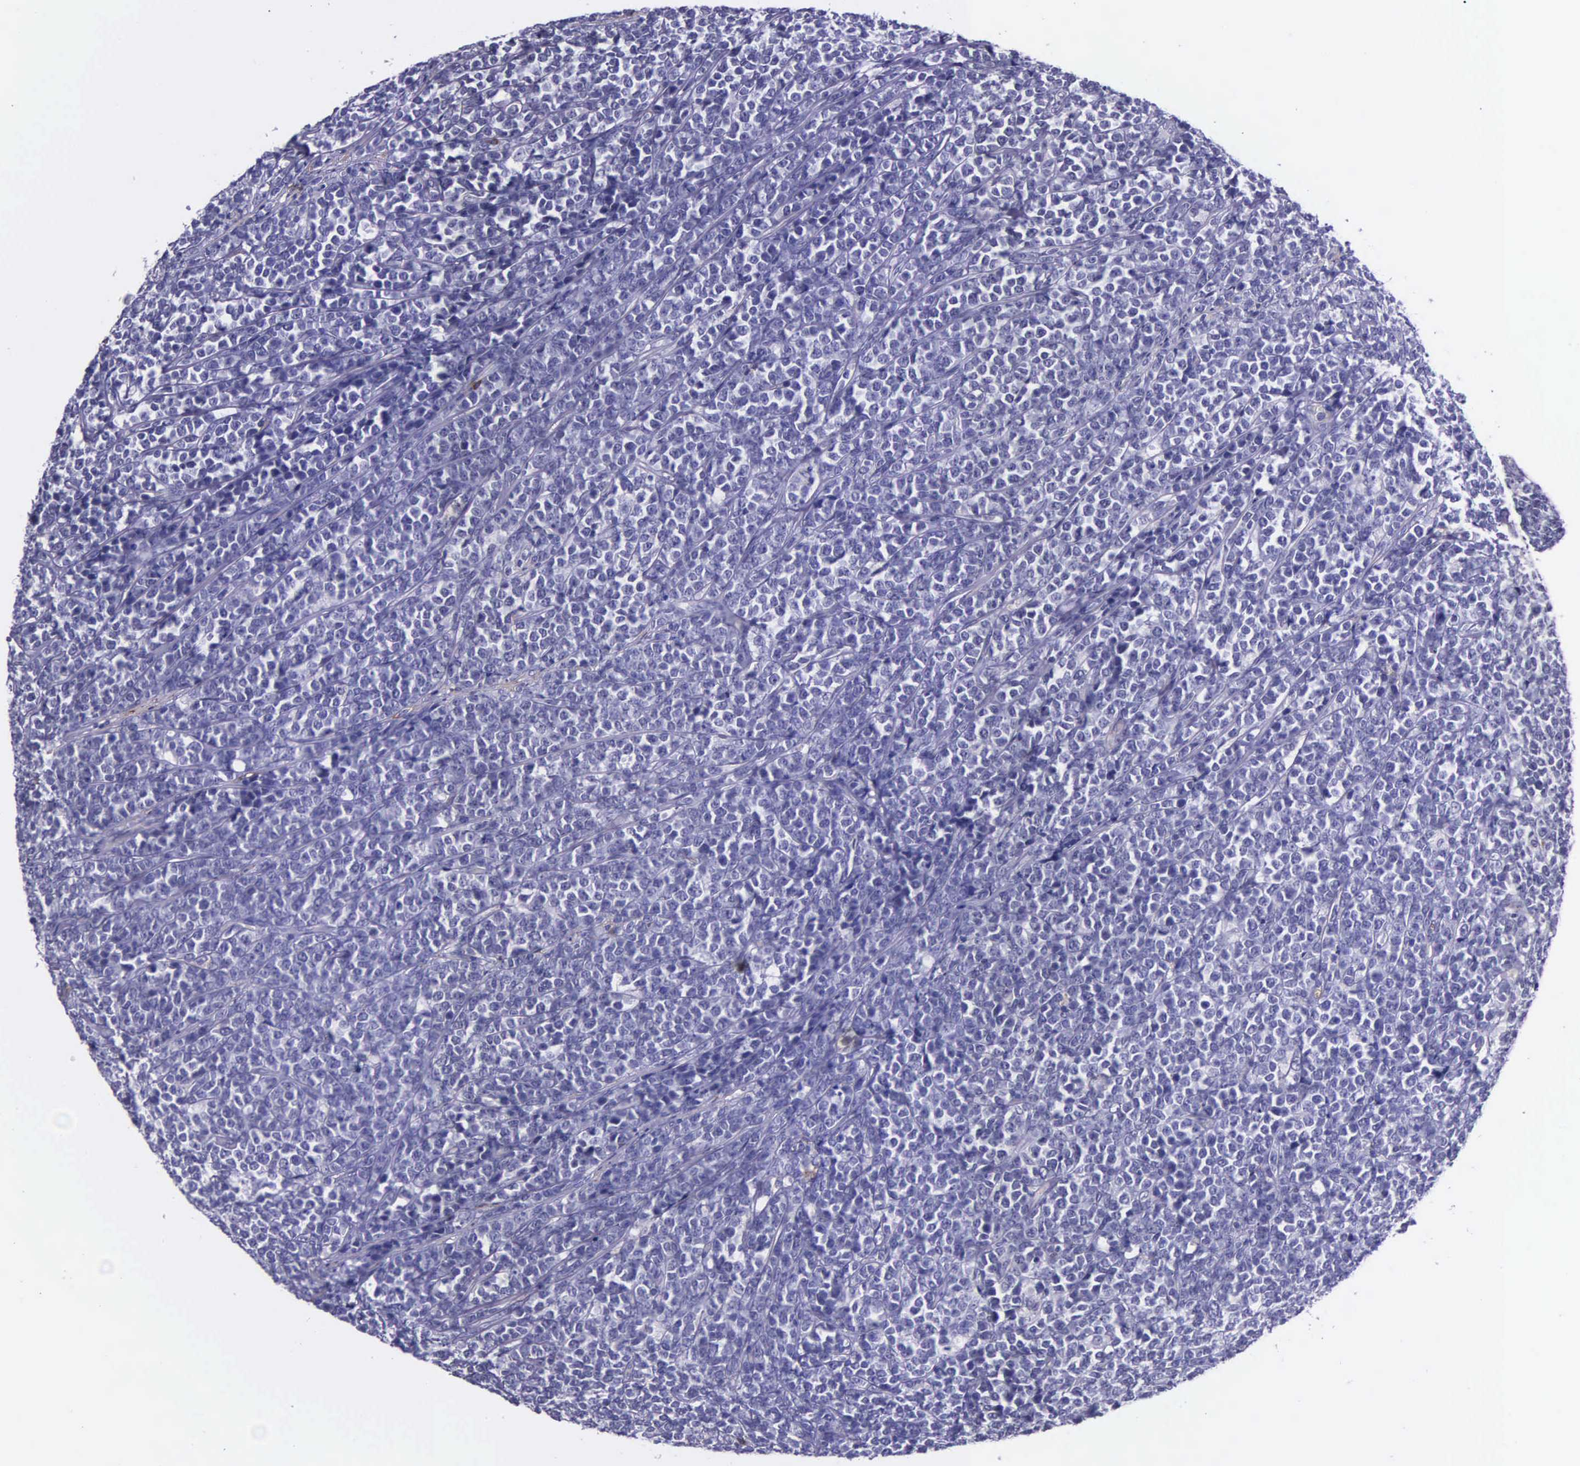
{"staining": {"intensity": "negative", "quantity": "none", "location": "none"}, "tissue": "lymphoma", "cell_type": "Tumor cells", "image_type": "cancer", "snomed": [{"axis": "morphology", "description": "Malignant lymphoma, non-Hodgkin's type, High grade"}, {"axis": "topography", "description": "Small intestine"}, {"axis": "topography", "description": "Colon"}], "caption": "A histopathology image of human malignant lymphoma, non-Hodgkin's type (high-grade) is negative for staining in tumor cells.", "gene": "AHNAK2", "patient": {"sex": "male", "age": 8}}